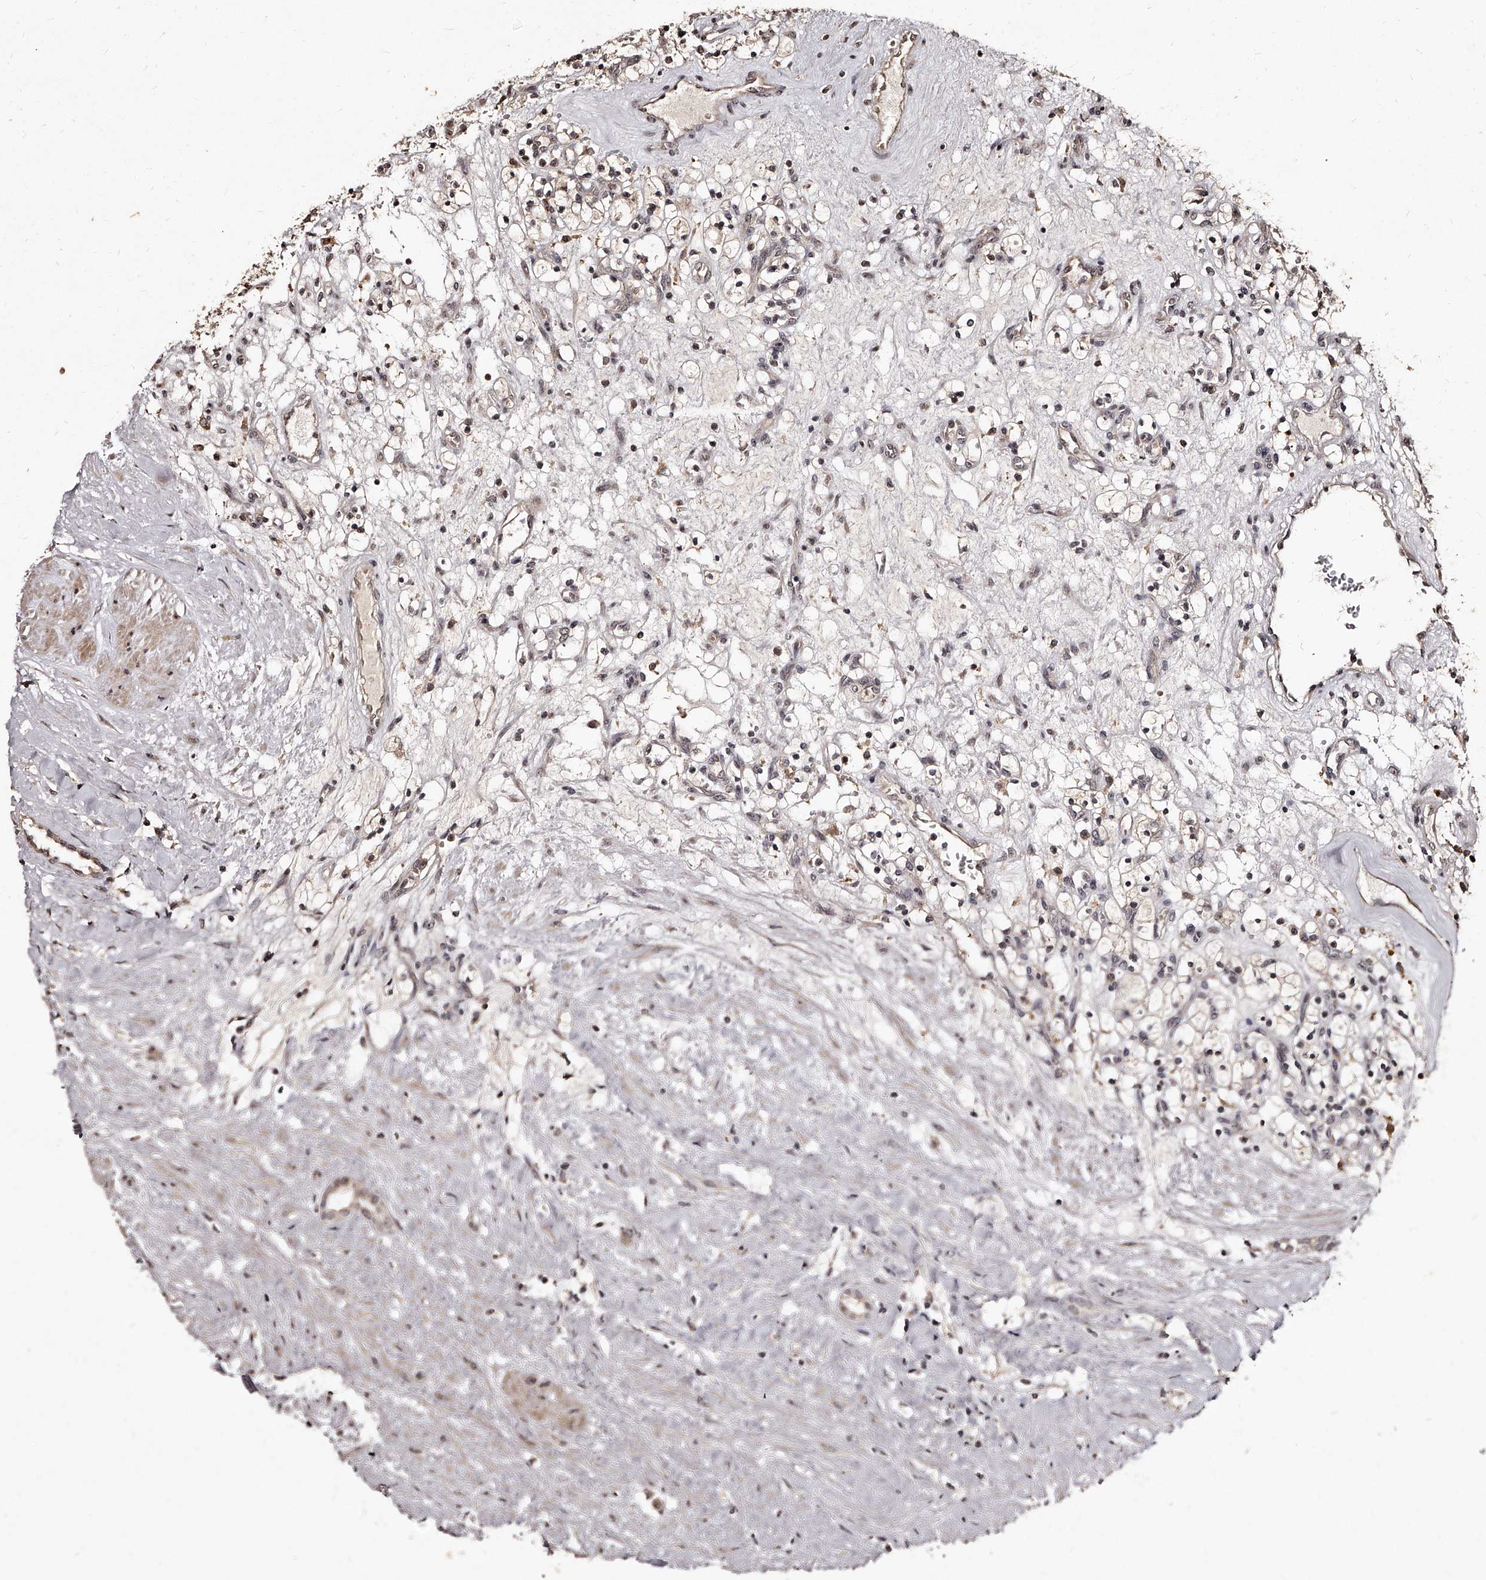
{"staining": {"intensity": "weak", "quantity": "25%-75%", "location": "cytoplasmic/membranous,nuclear"}, "tissue": "renal cancer", "cell_type": "Tumor cells", "image_type": "cancer", "snomed": [{"axis": "morphology", "description": "Adenocarcinoma, NOS"}, {"axis": "topography", "description": "Kidney"}], "caption": "Tumor cells demonstrate low levels of weak cytoplasmic/membranous and nuclear staining in about 25%-75% of cells in human adenocarcinoma (renal).", "gene": "TSHR", "patient": {"sex": "female", "age": 57}}